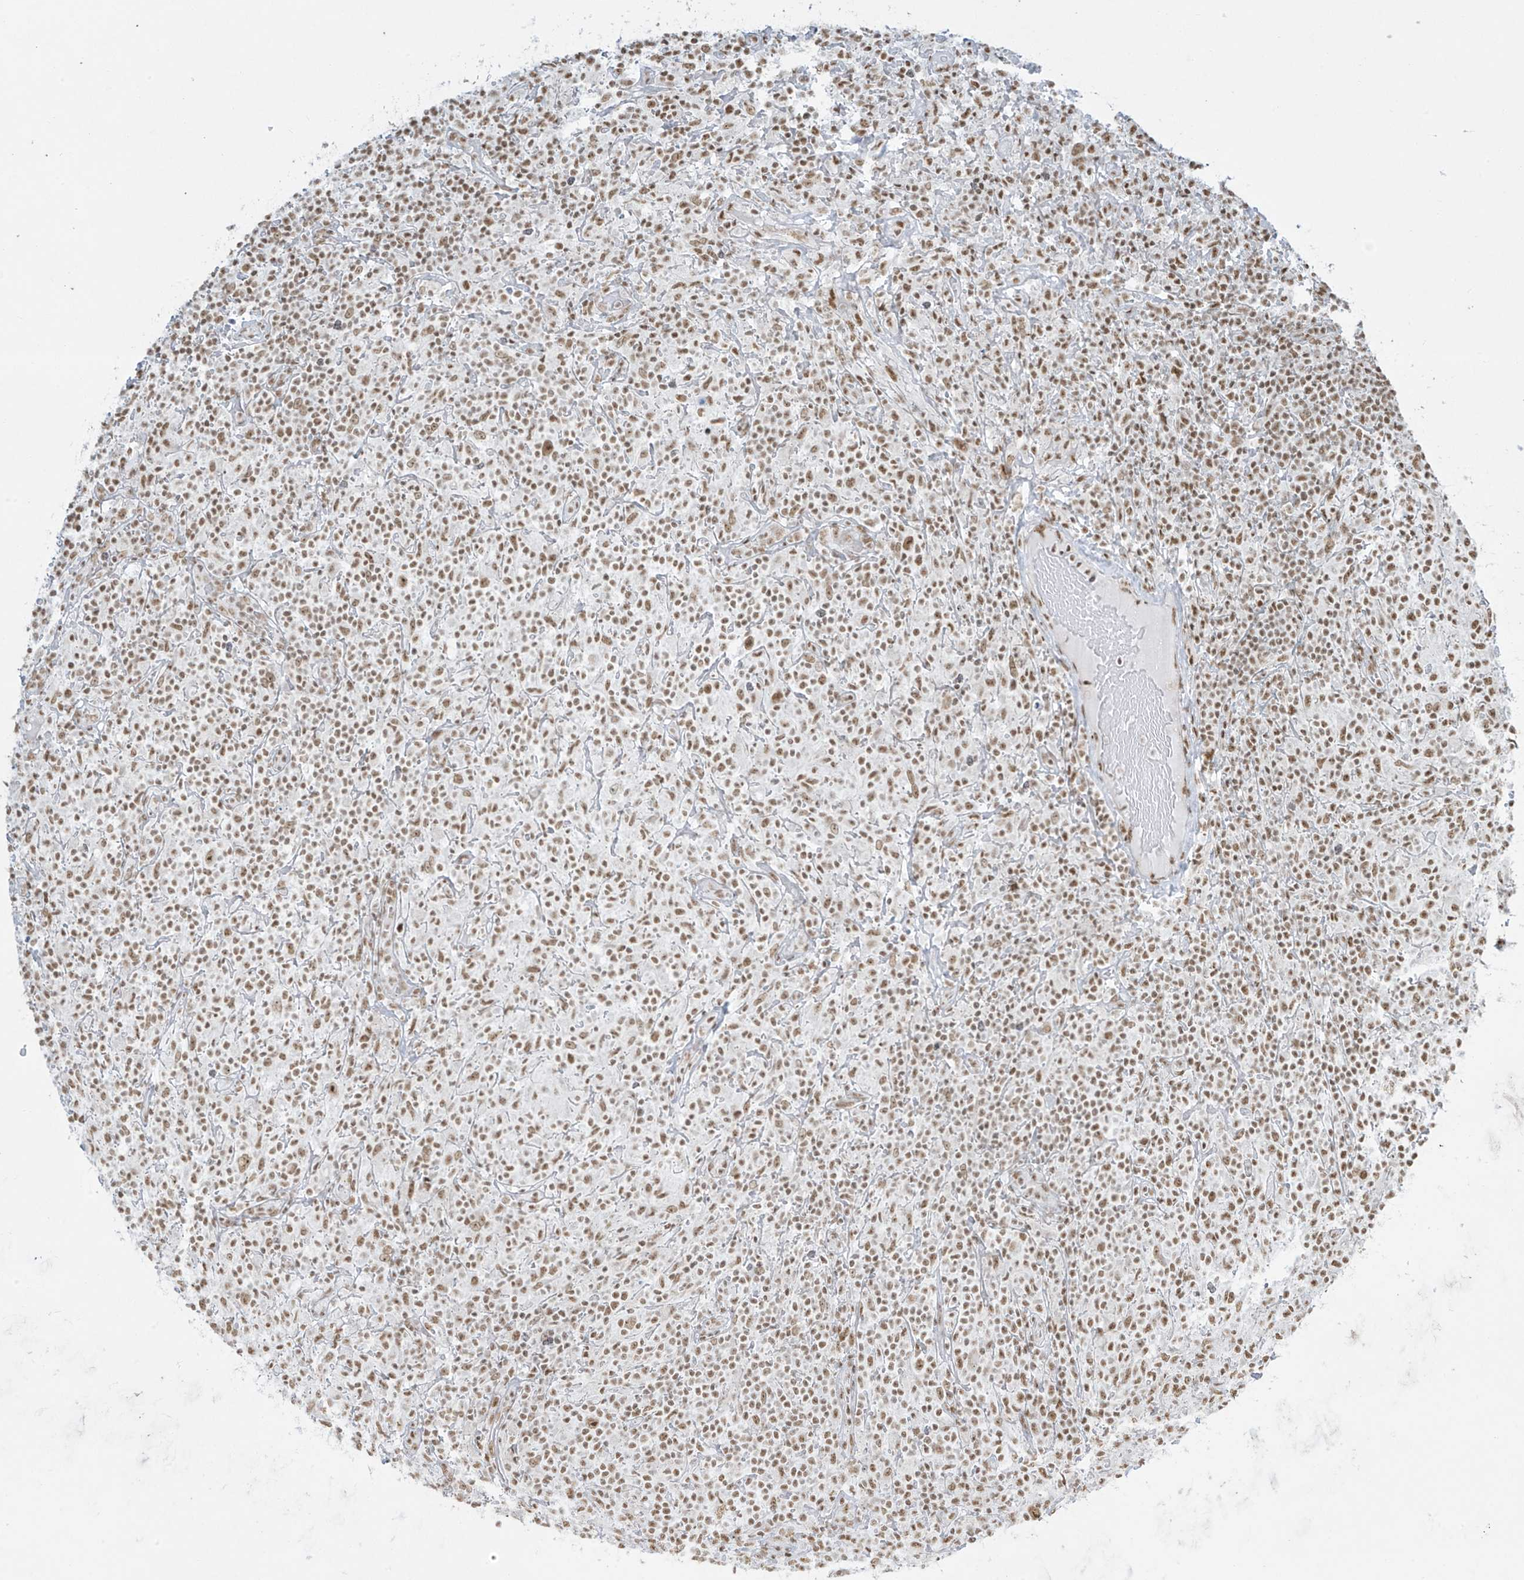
{"staining": {"intensity": "moderate", "quantity": ">75%", "location": "nuclear"}, "tissue": "lymphoma", "cell_type": "Tumor cells", "image_type": "cancer", "snomed": [{"axis": "morphology", "description": "Hodgkin's disease, NOS"}, {"axis": "topography", "description": "Lymph node"}], "caption": "Protein staining exhibits moderate nuclear expression in approximately >75% of tumor cells in lymphoma.", "gene": "MS4A6A", "patient": {"sex": "male", "age": 70}}